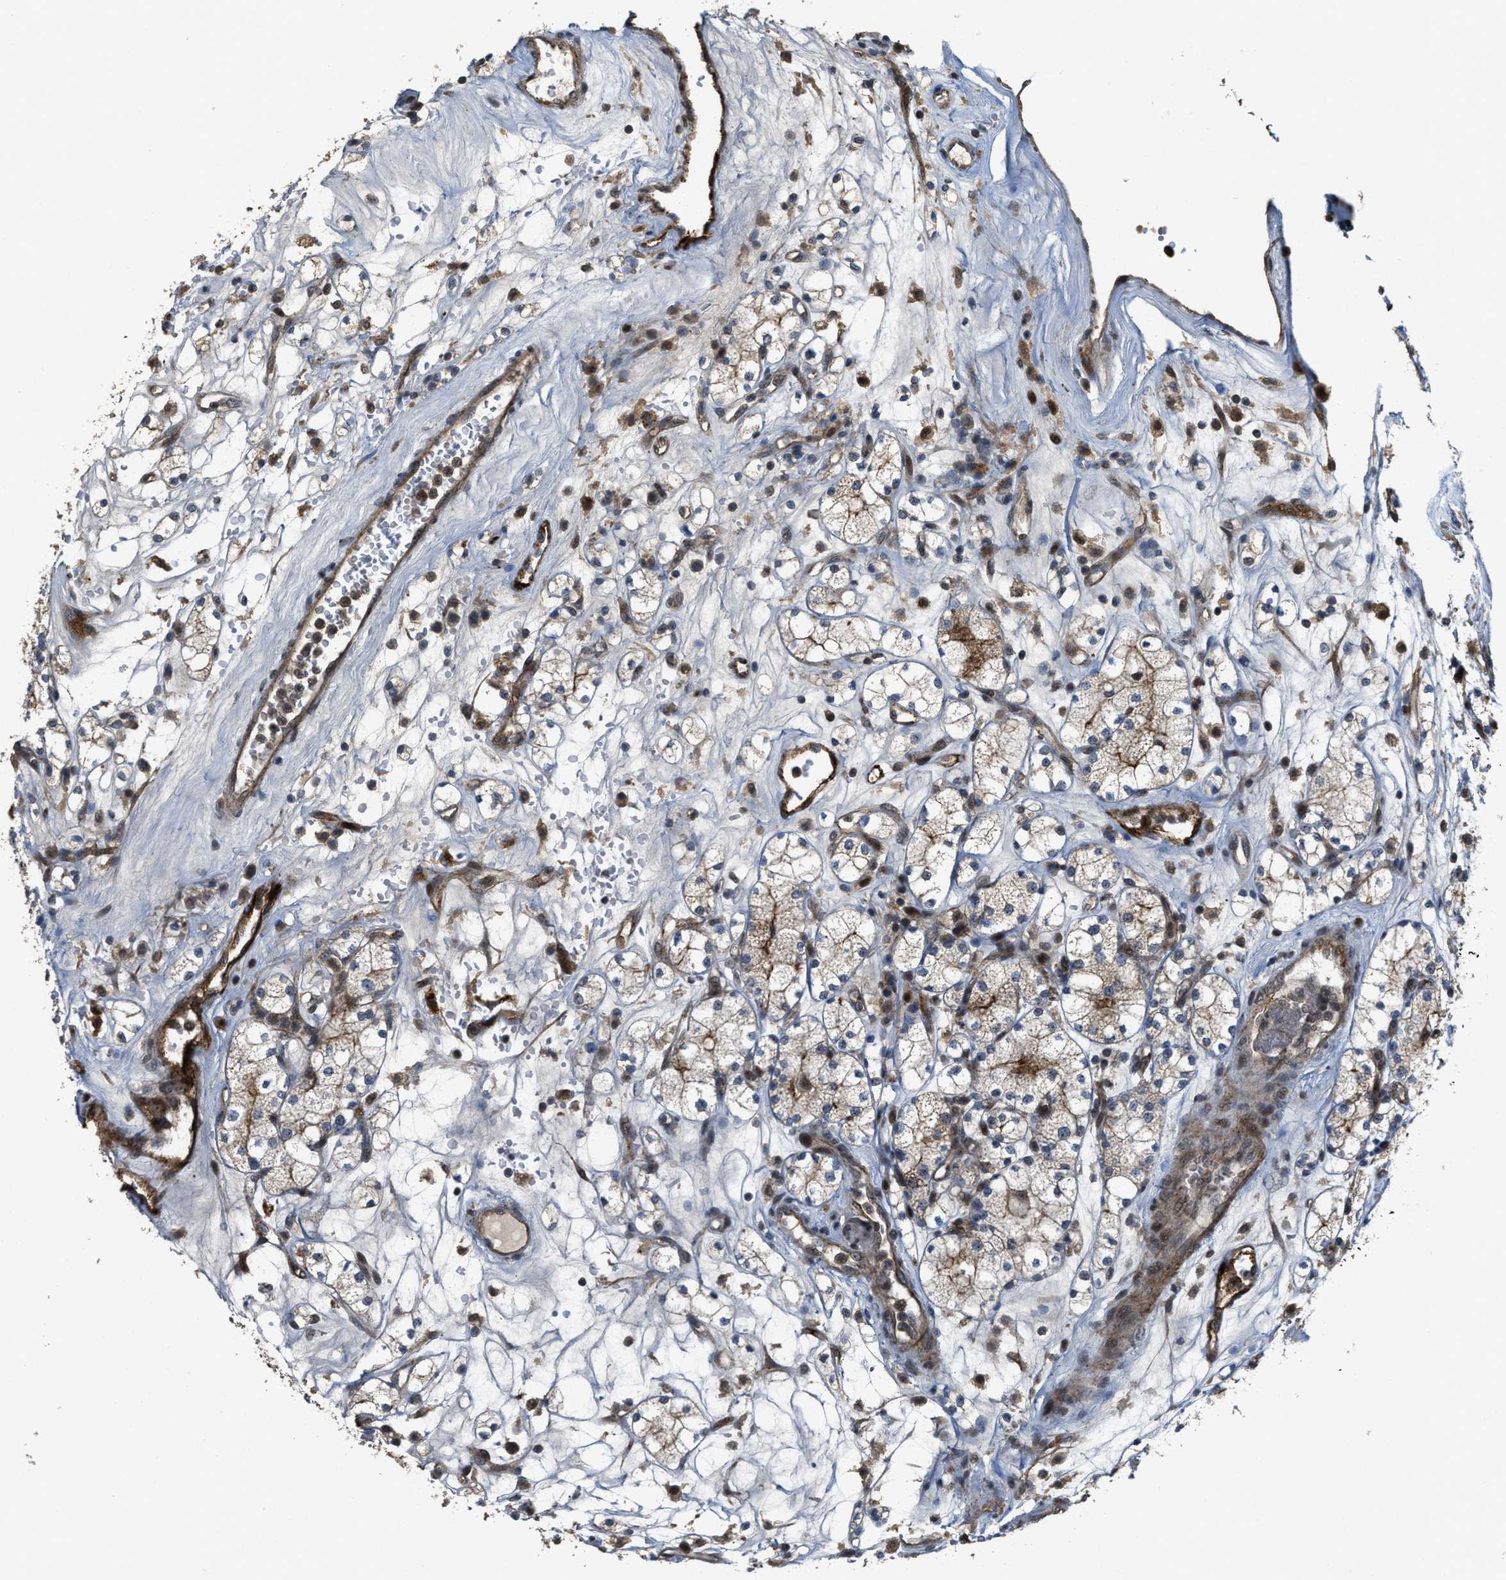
{"staining": {"intensity": "moderate", "quantity": "<25%", "location": "cytoplasmic/membranous"}, "tissue": "renal cancer", "cell_type": "Tumor cells", "image_type": "cancer", "snomed": [{"axis": "morphology", "description": "Adenocarcinoma, NOS"}, {"axis": "topography", "description": "Kidney"}], "caption": "Human renal adenocarcinoma stained for a protein (brown) displays moderate cytoplasmic/membranous positive staining in about <25% of tumor cells.", "gene": "DPF2", "patient": {"sex": "male", "age": 77}}